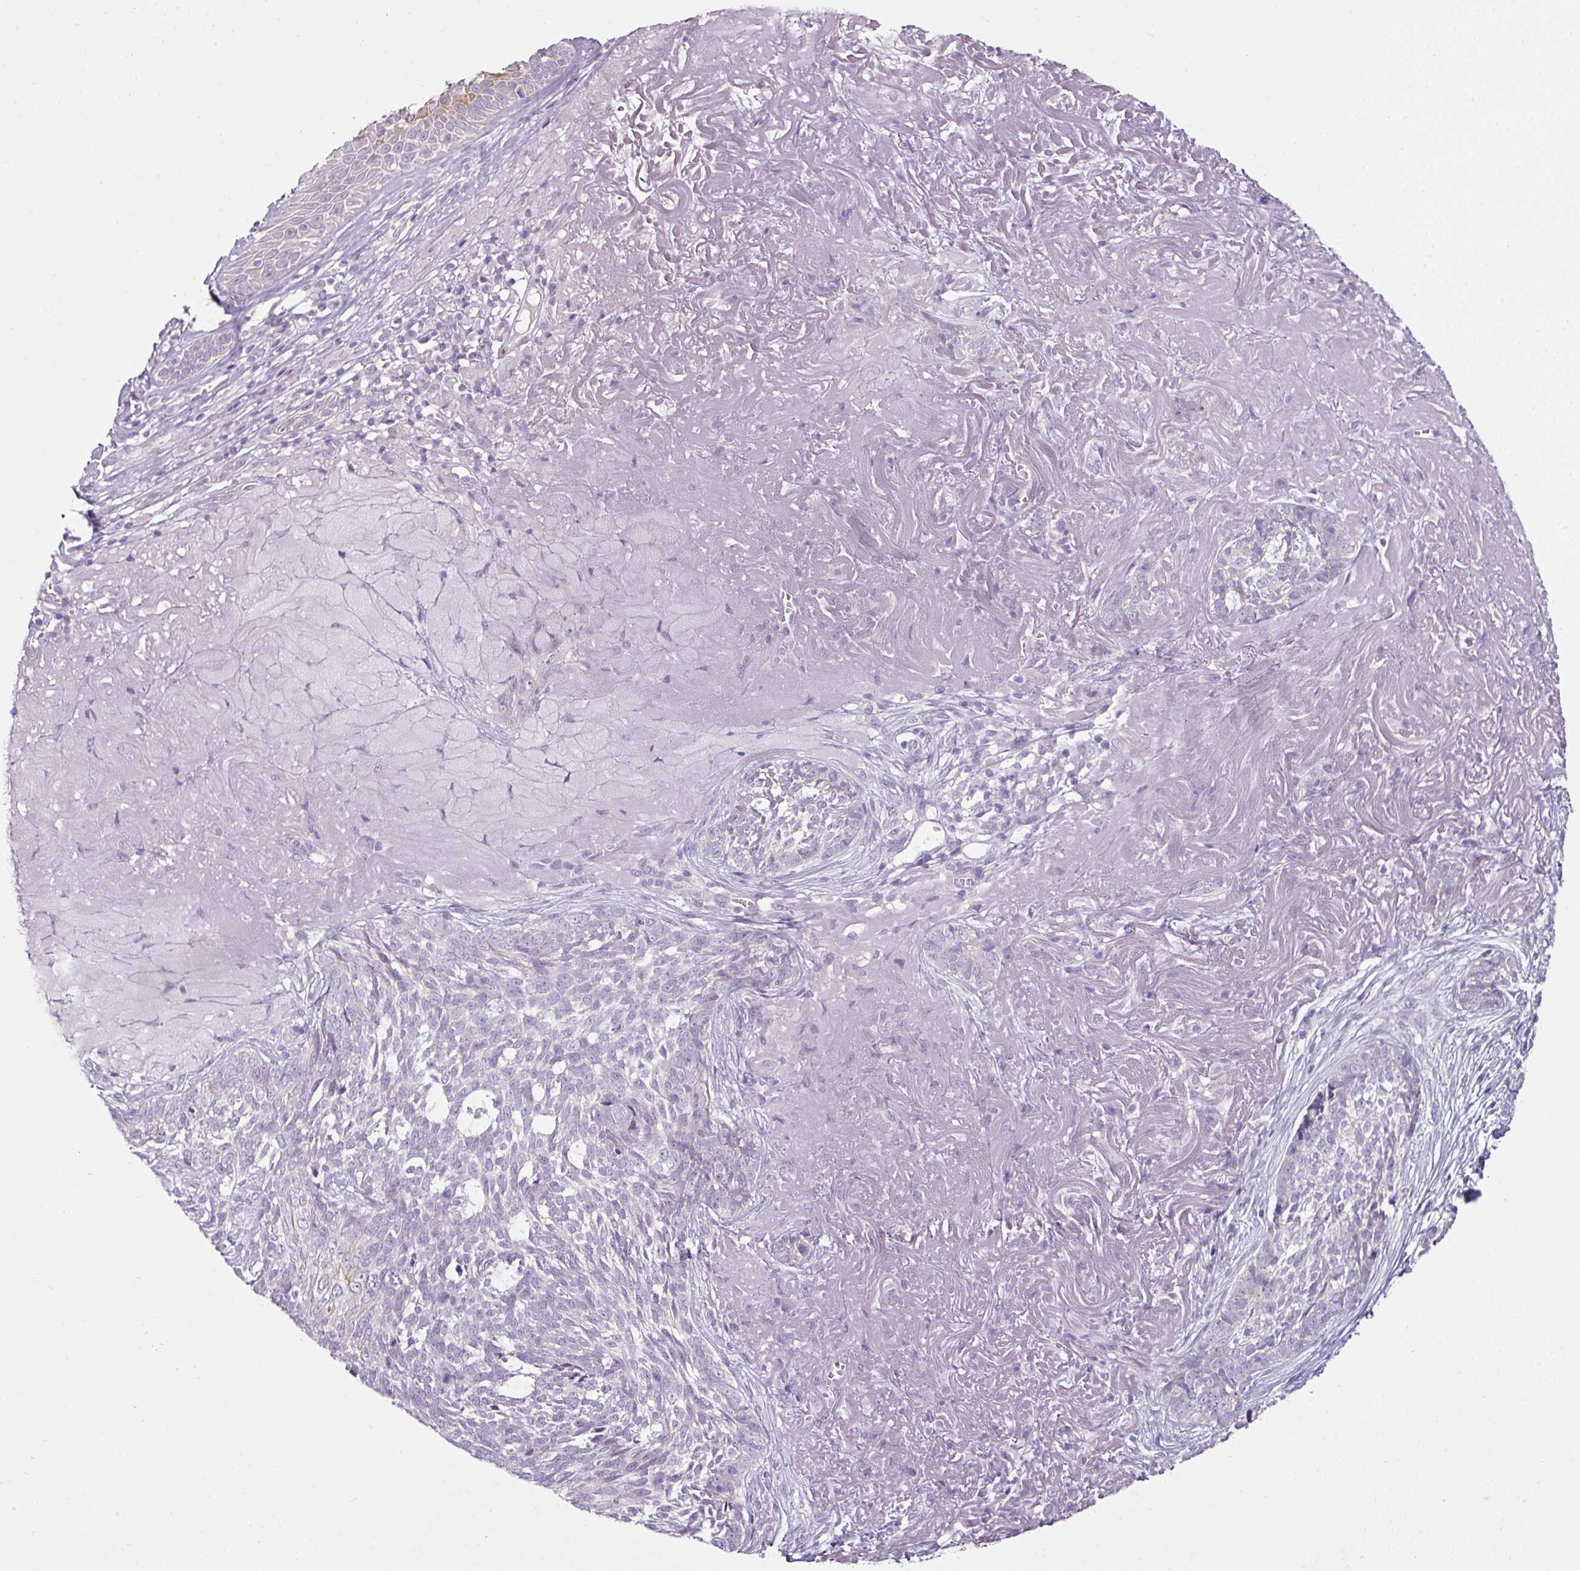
{"staining": {"intensity": "negative", "quantity": "none", "location": "none"}, "tissue": "skin cancer", "cell_type": "Tumor cells", "image_type": "cancer", "snomed": [{"axis": "morphology", "description": "Basal cell carcinoma"}, {"axis": "topography", "description": "Skin"}, {"axis": "topography", "description": "Skin of face"}], "caption": "Immunohistochemistry (IHC) micrograph of basal cell carcinoma (skin) stained for a protein (brown), which shows no positivity in tumor cells.", "gene": "FHAD1", "patient": {"sex": "female", "age": 95}}